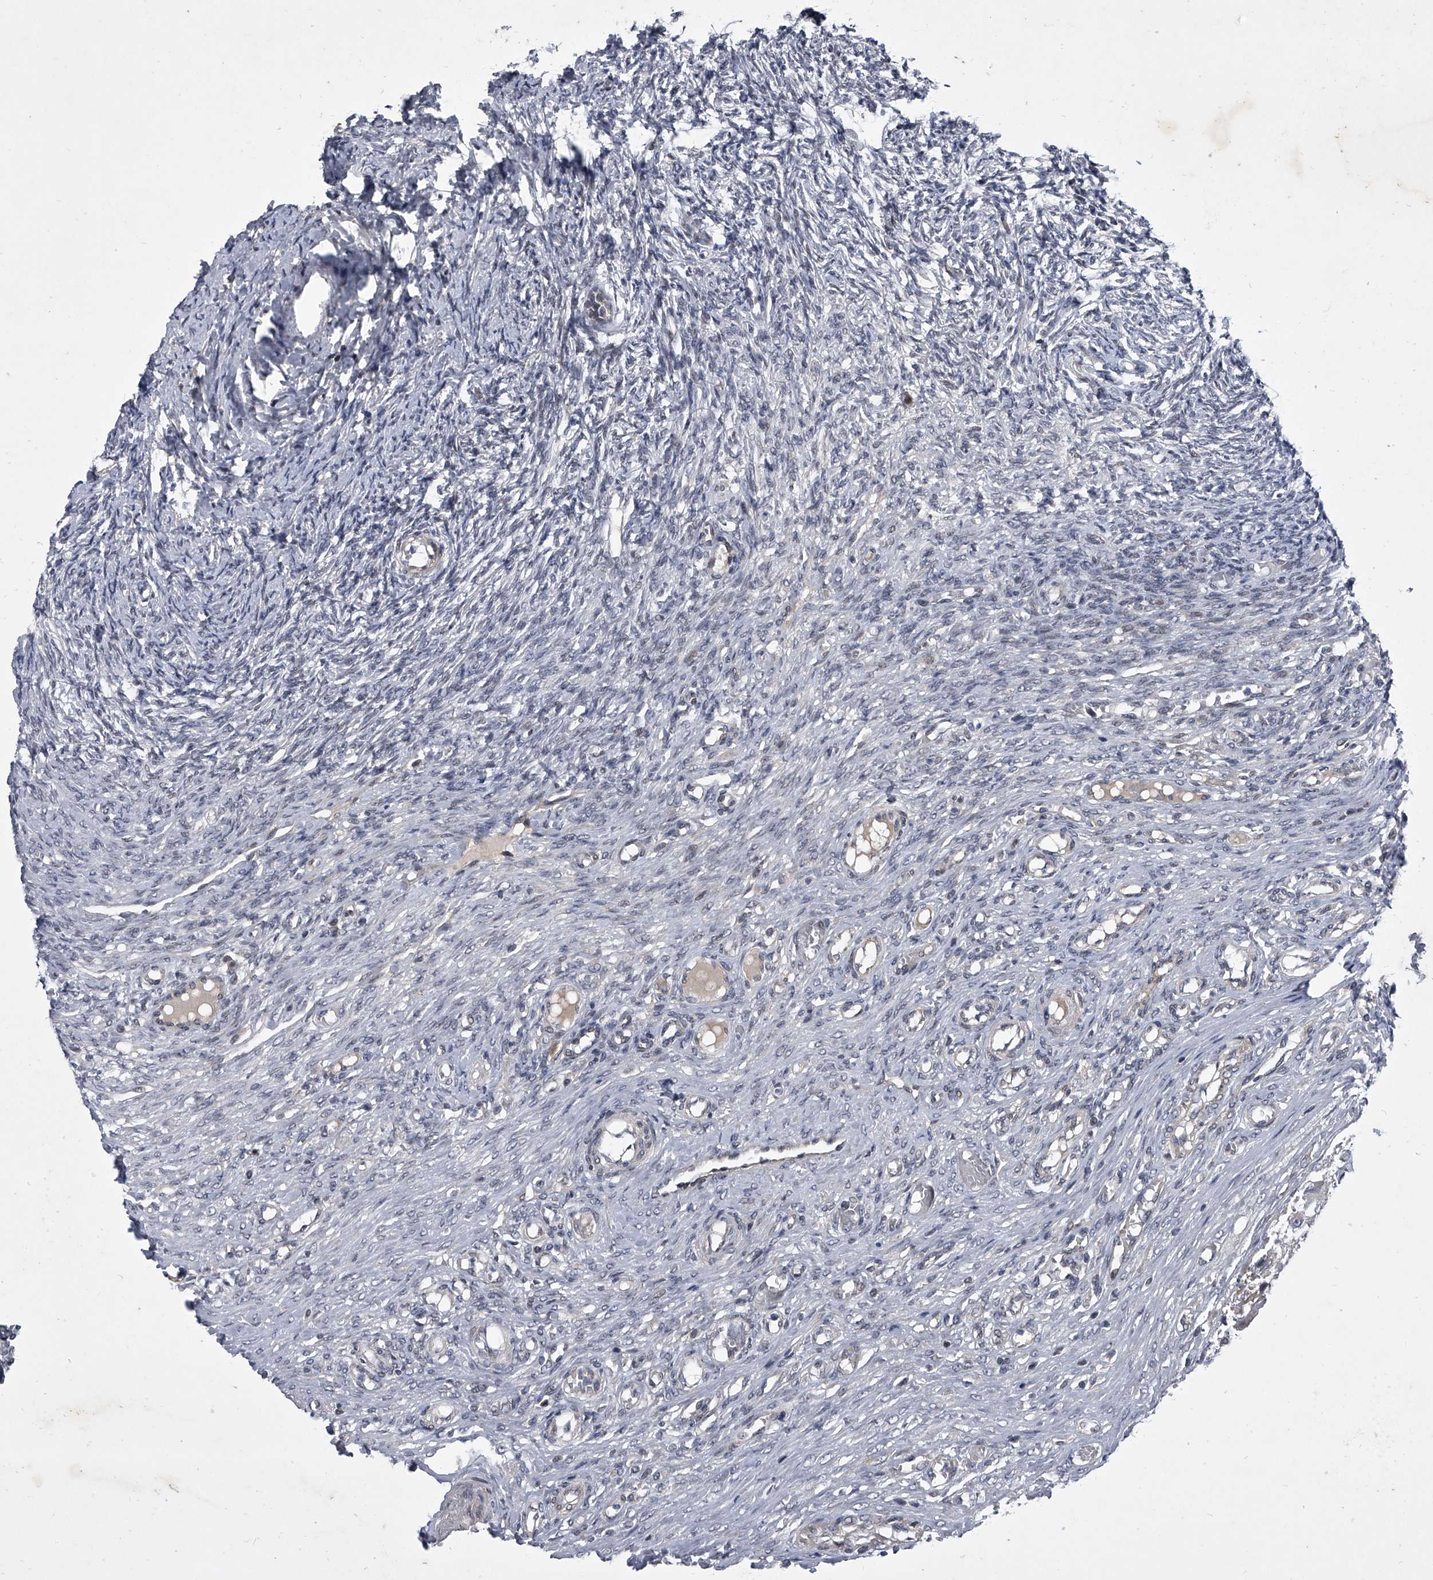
{"staining": {"intensity": "weak", "quantity": "25%-75%", "location": "cytoplasmic/membranous"}, "tissue": "ovary", "cell_type": "Follicle cells", "image_type": "normal", "snomed": [{"axis": "morphology", "description": "Adenocarcinoma, NOS"}, {"axis": "topography", "description": "Endometrium"}], "caption": "Protein expression analysis of unremarkable human ovary reveals weak cytoplasmic/membranous staining in about 25%-75% of follicle cells. Using DAB (3,3'-diaminobenzidine) (brown) and hematoxylin (blue) stains, captured at high magnification using brightfield microscopy.", "gene": "ZNF76", "patient": {"sex": "female", "age": 32}}